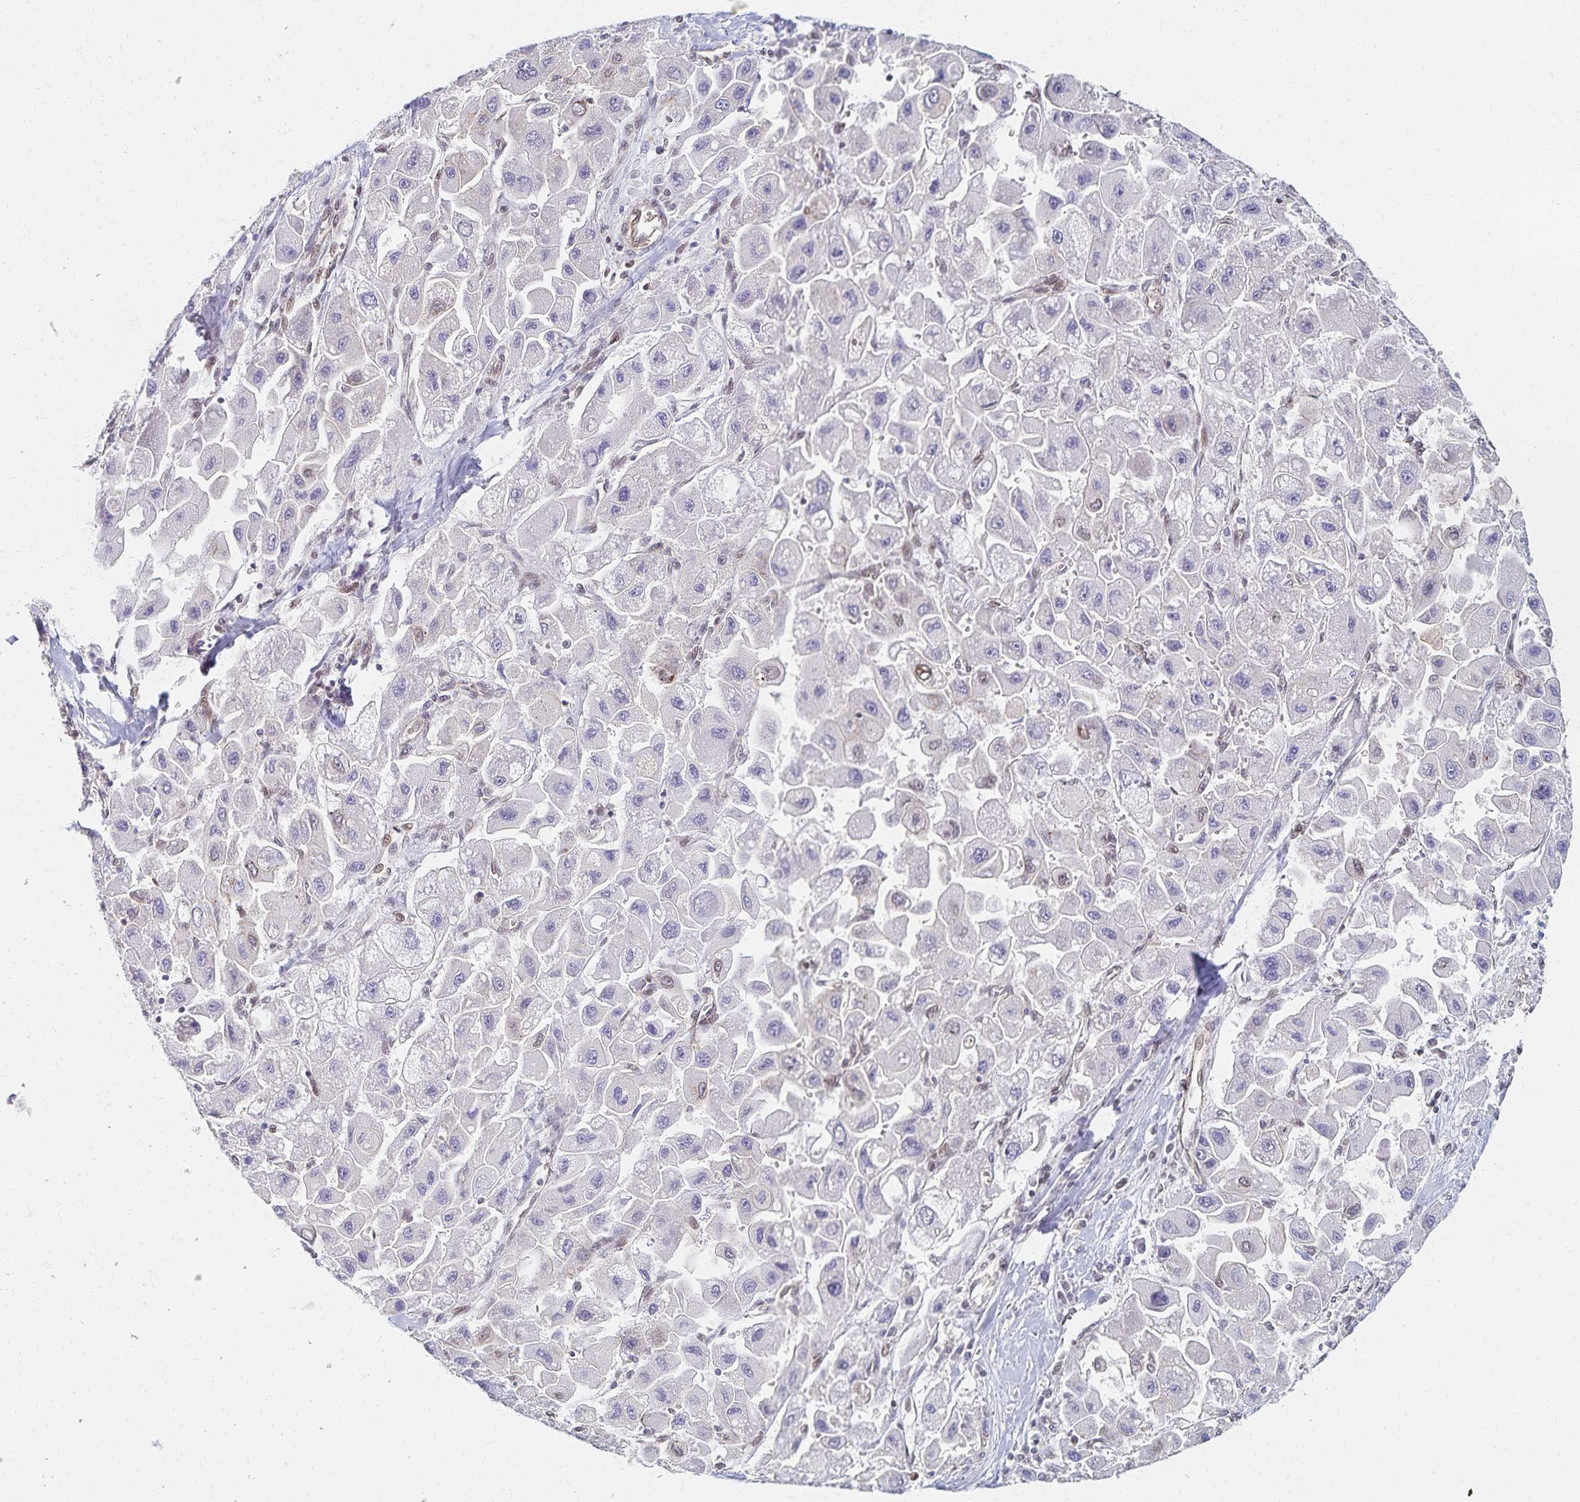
{"staining": {"intensity": "moderate", "quantity": "<25%", "location": "nuclear"}, "tissue": "liver cancer", "cell_type": "Tumor cells", "image_type": "cancer", "snomed": [{"axis": "morphology", "description": "Carcinoma, Hepatocellular, NOS"}, {"axis": "topography", "description": "Liver"}], "caption": "There is low levels of moderate nuclear expression in tumor cells of liver cancer (hepatocellular carcinoma), as demonstrated by immunohistochemical staining (brown color).", "gene": "RAB9B", "patient": {"sex": "male", "age": 24}}